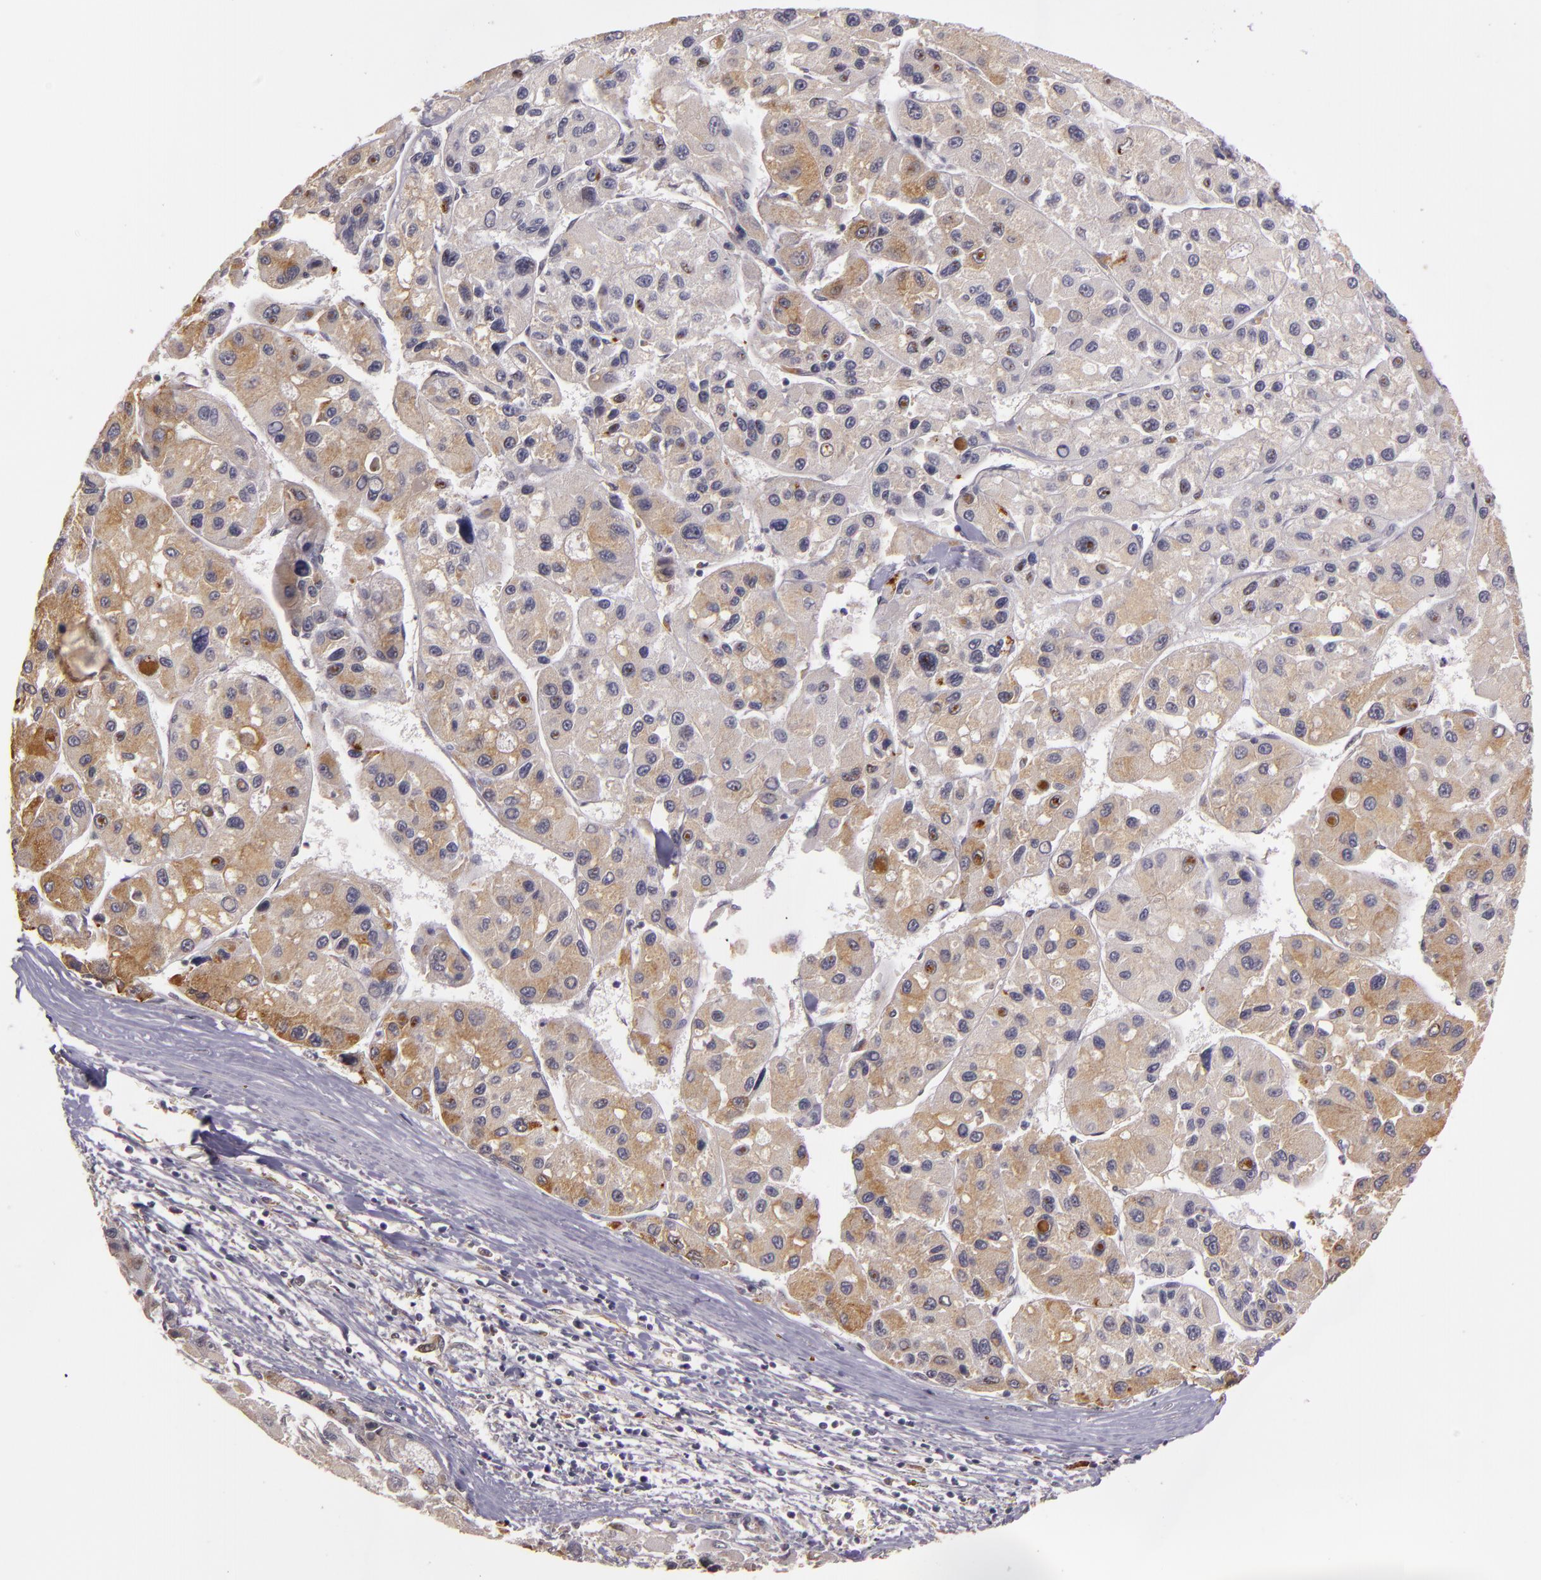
{"staining": {"intensity": "weak", "quantity": "<25%", "location": "cytoplasmic/membranous"}, "tissue": "liver cancer", "cell_type": "Tumor cells", "image_type": "cancer", "snomed": [{"axis": "morphology", "description": "Carcinoma, Hepatocellular, NOS"}, {"axis": "topography", "description": "Liver"}], "caption": "IHC photomicrograph of neoplastic tissue: human liver cancer (hepatocellular carcinoma) stained with DAB (3,3'-diaminobenzidine) shows no significant protein positivity in tumor cells.", "gene": "SYTL4", "patient": {"sex": "male", "age": 64}}